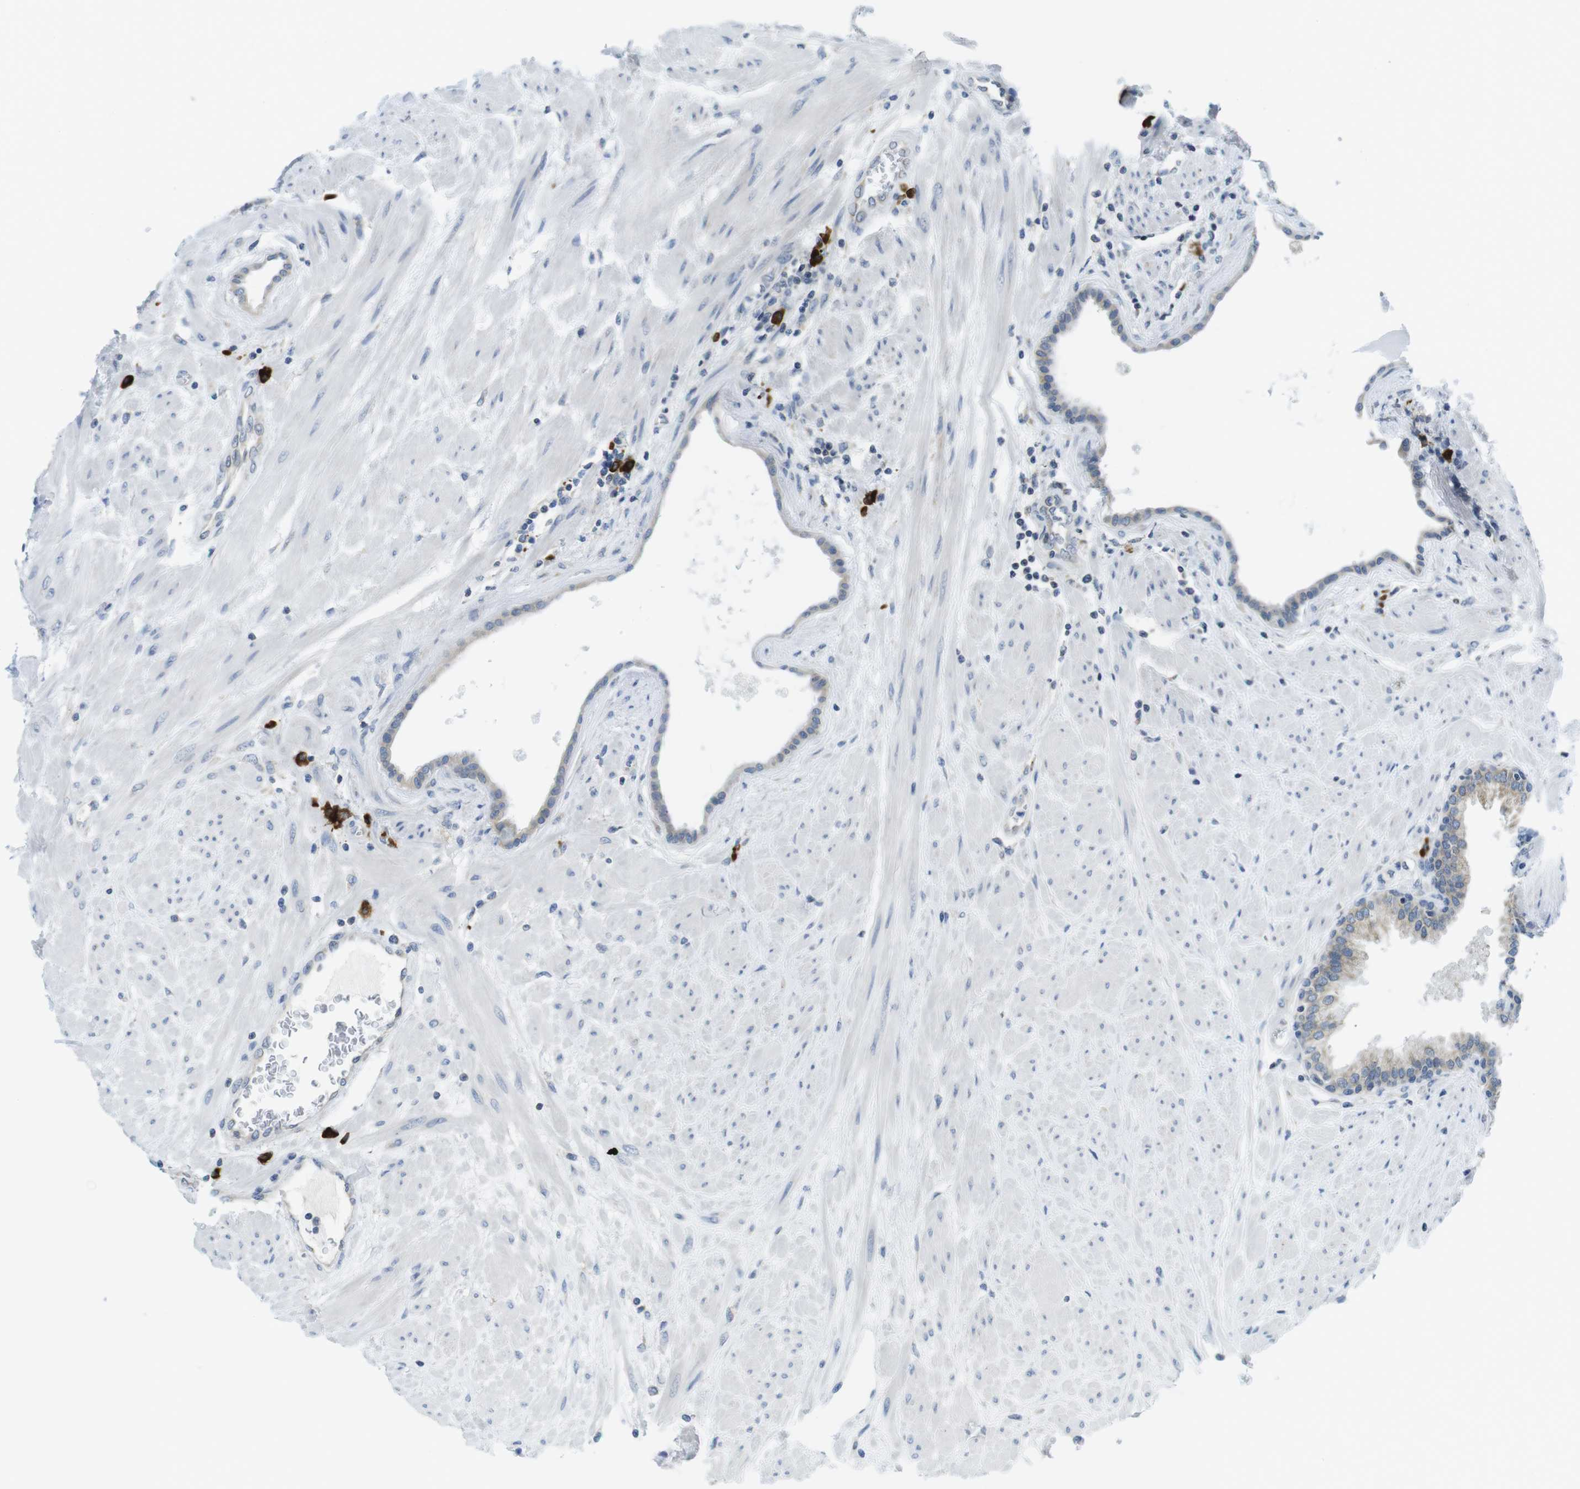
{"staining": {"intensity": "weak", "quantity": "25%-75%", "location": "cytoplasmic/membranous"}, "tissue": "prostate", "cell_type": "Glandular cells", "image_type": "normal", "snomed": [{"axis": "morphology", "description": "Normal tissue, NOS"}, {"axis": "topography", "description": "Prostate"}], "caption": "This is a histology image of immunohistochemistry (IHC) staining of normal prostate, which shows weak expression in the cytoplasmic/membranous of glandular cells.", "gene": "CLPTM1L", "patient": {"sex": "male", "age": 51}}